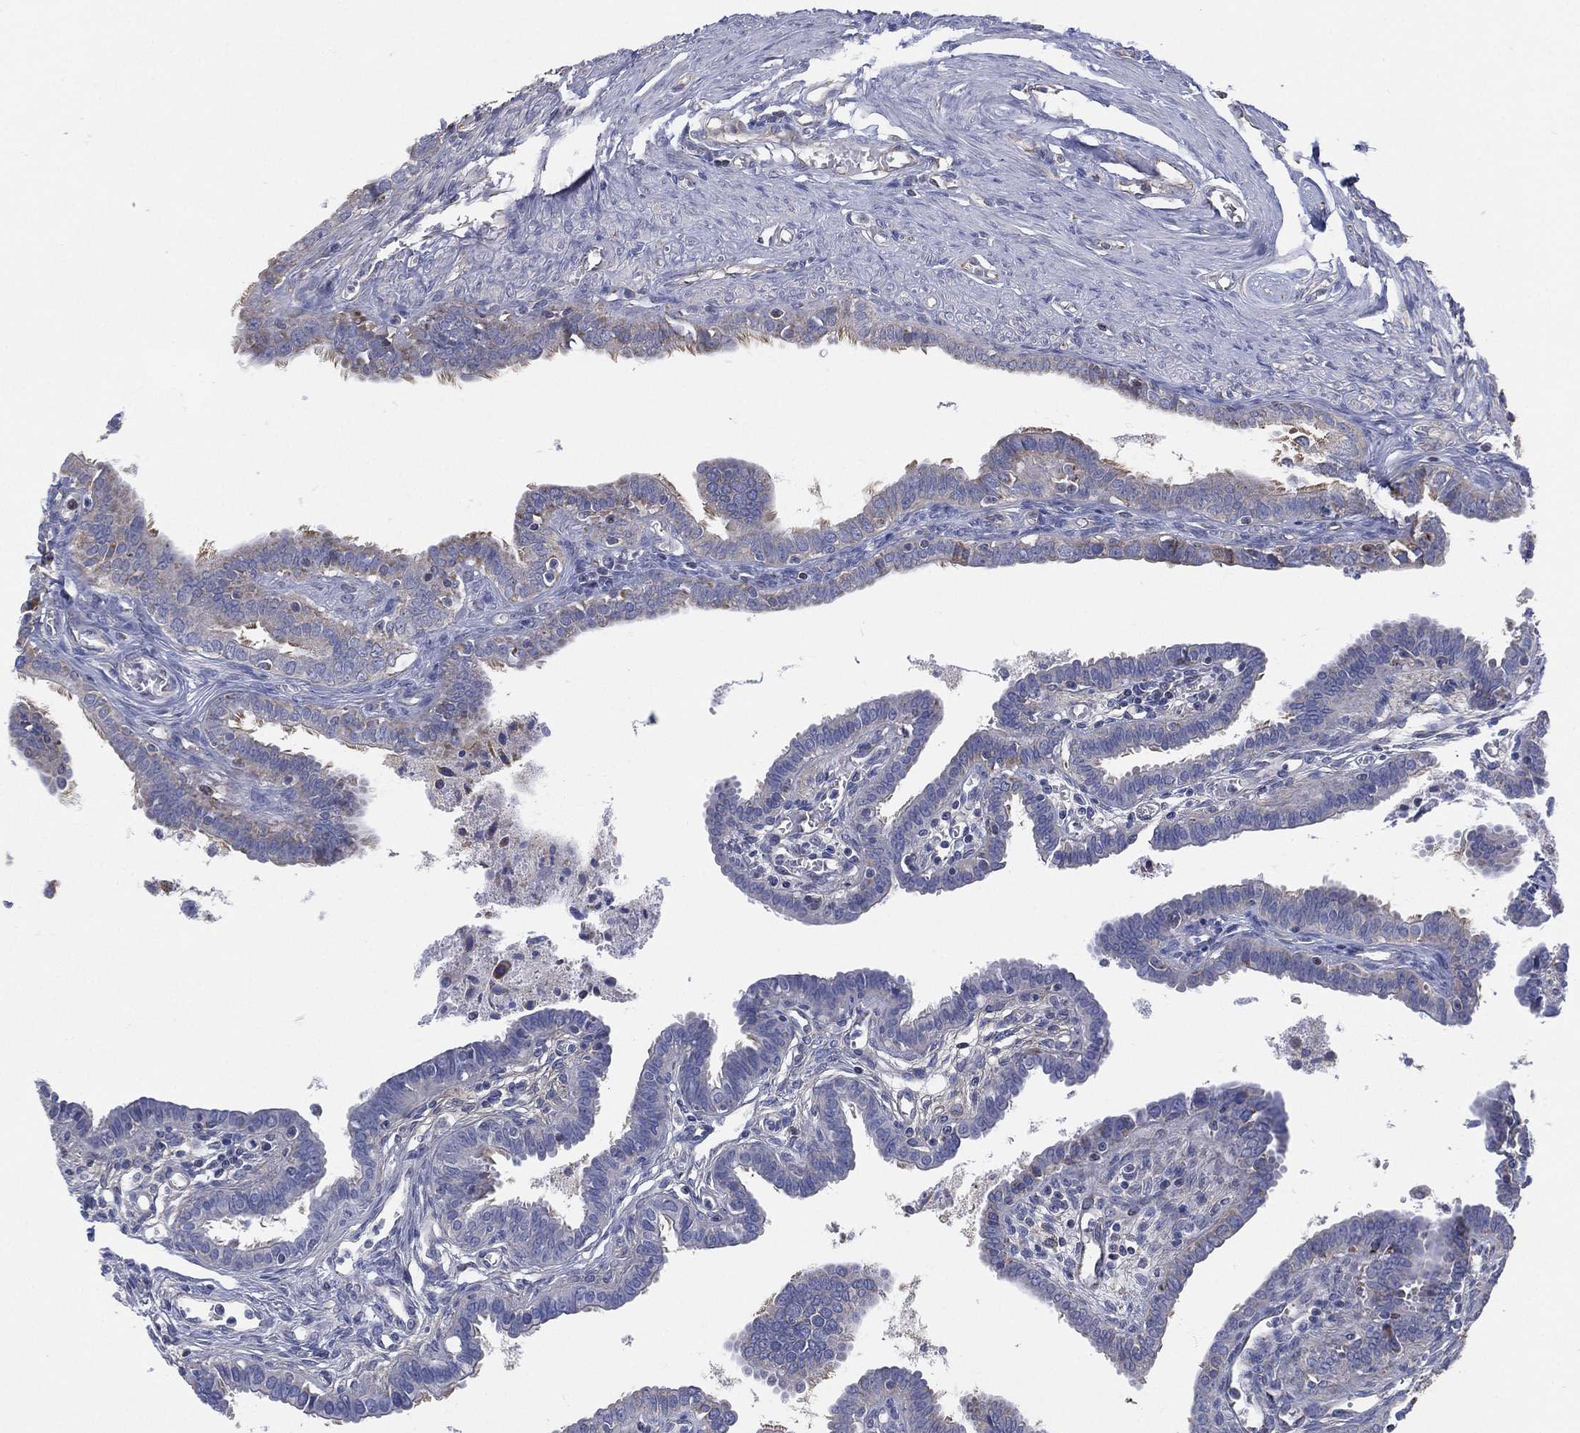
{"staining": {"intensity": "negative", "quantity": "none", "location": "none"}, "tissue": "fallopian tube", "cell_type": "Glandular cells", "image_type": "normal", "snomed": [{"axis": "morphology", "description": "Normal tissue, NOS"}, {"axis": "morphology", "description": "Carcinoma, endometroid"}, {"axis": "topography", "description": "Fallopian tube"}, {"axis": "topography", "description": "Ovary"}], "caption": "Glandular cells show no significant protein expression in unremarkable fallopian tube. Brightfield microscopy of immunohistochemistry stained with DAB (3,3'-diaminobenzidine) (brown) and hematoxylin (blue), captured at high magnification.", "gene": "INA", "patient": {"sex": "female", "age": 42}}